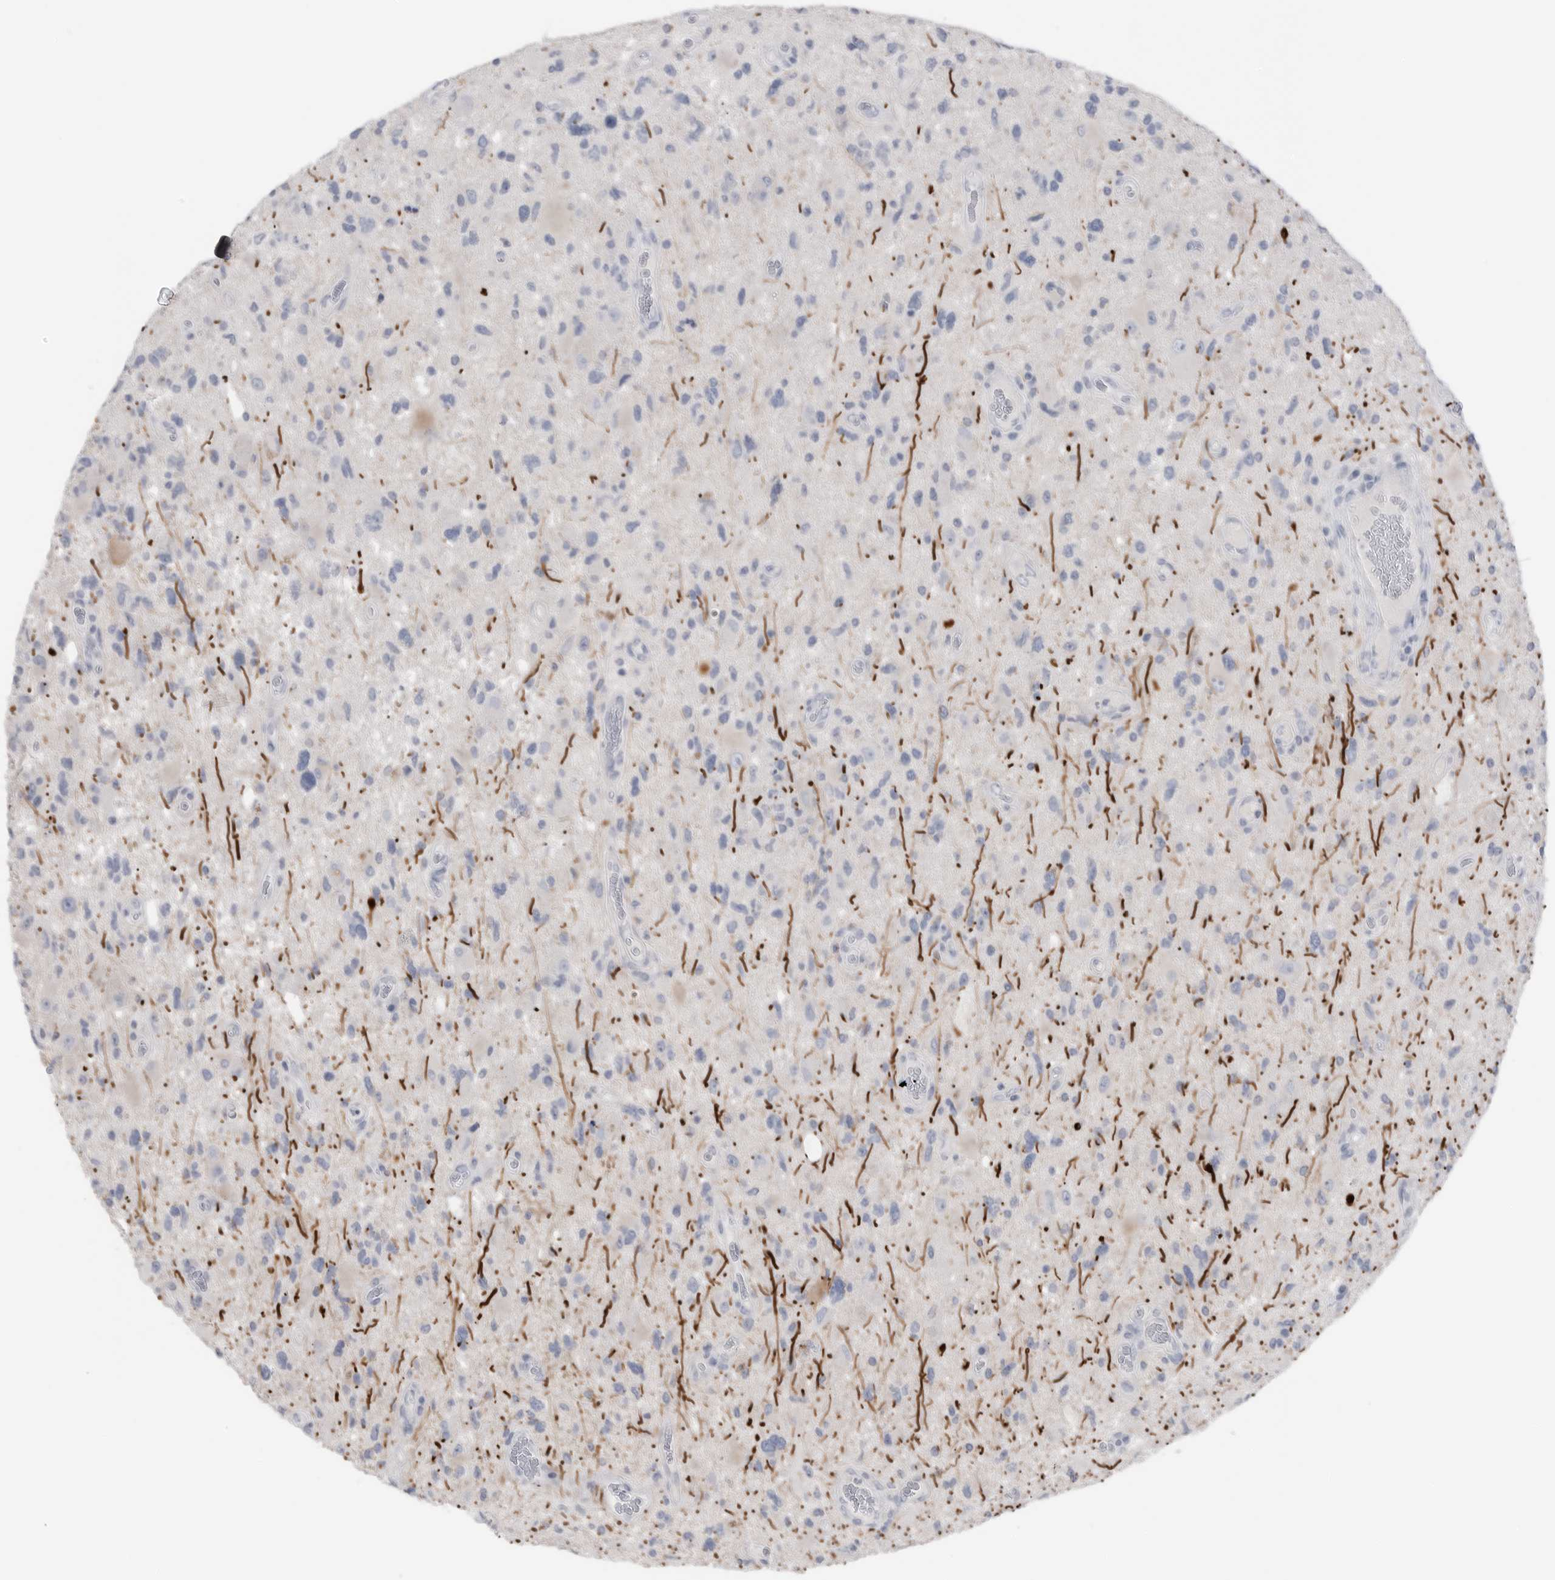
{"staining": {"intensity": "negative", "quantity": "none", "location": "none"}, "tissue": "glioma", "cell_type": "Tumor cells", "image_type": "cancer", "snomed": [{"axis": "morphology", "description": "Glioma, malignant, High grade"}, {"axis": "topography", "description": "Brain"}], "caption": "Immunohistochemistry (IHC) image of neoplastic tissue: glioma stained with DAB (3,3'-diaminobenzidine) exhibits no significant protein expression in tumor cells. (DAB immunohistochemistry (IHC), high magnification).", "gene": "ABHD12", "patient": {"sex": "male", "age": 33}}